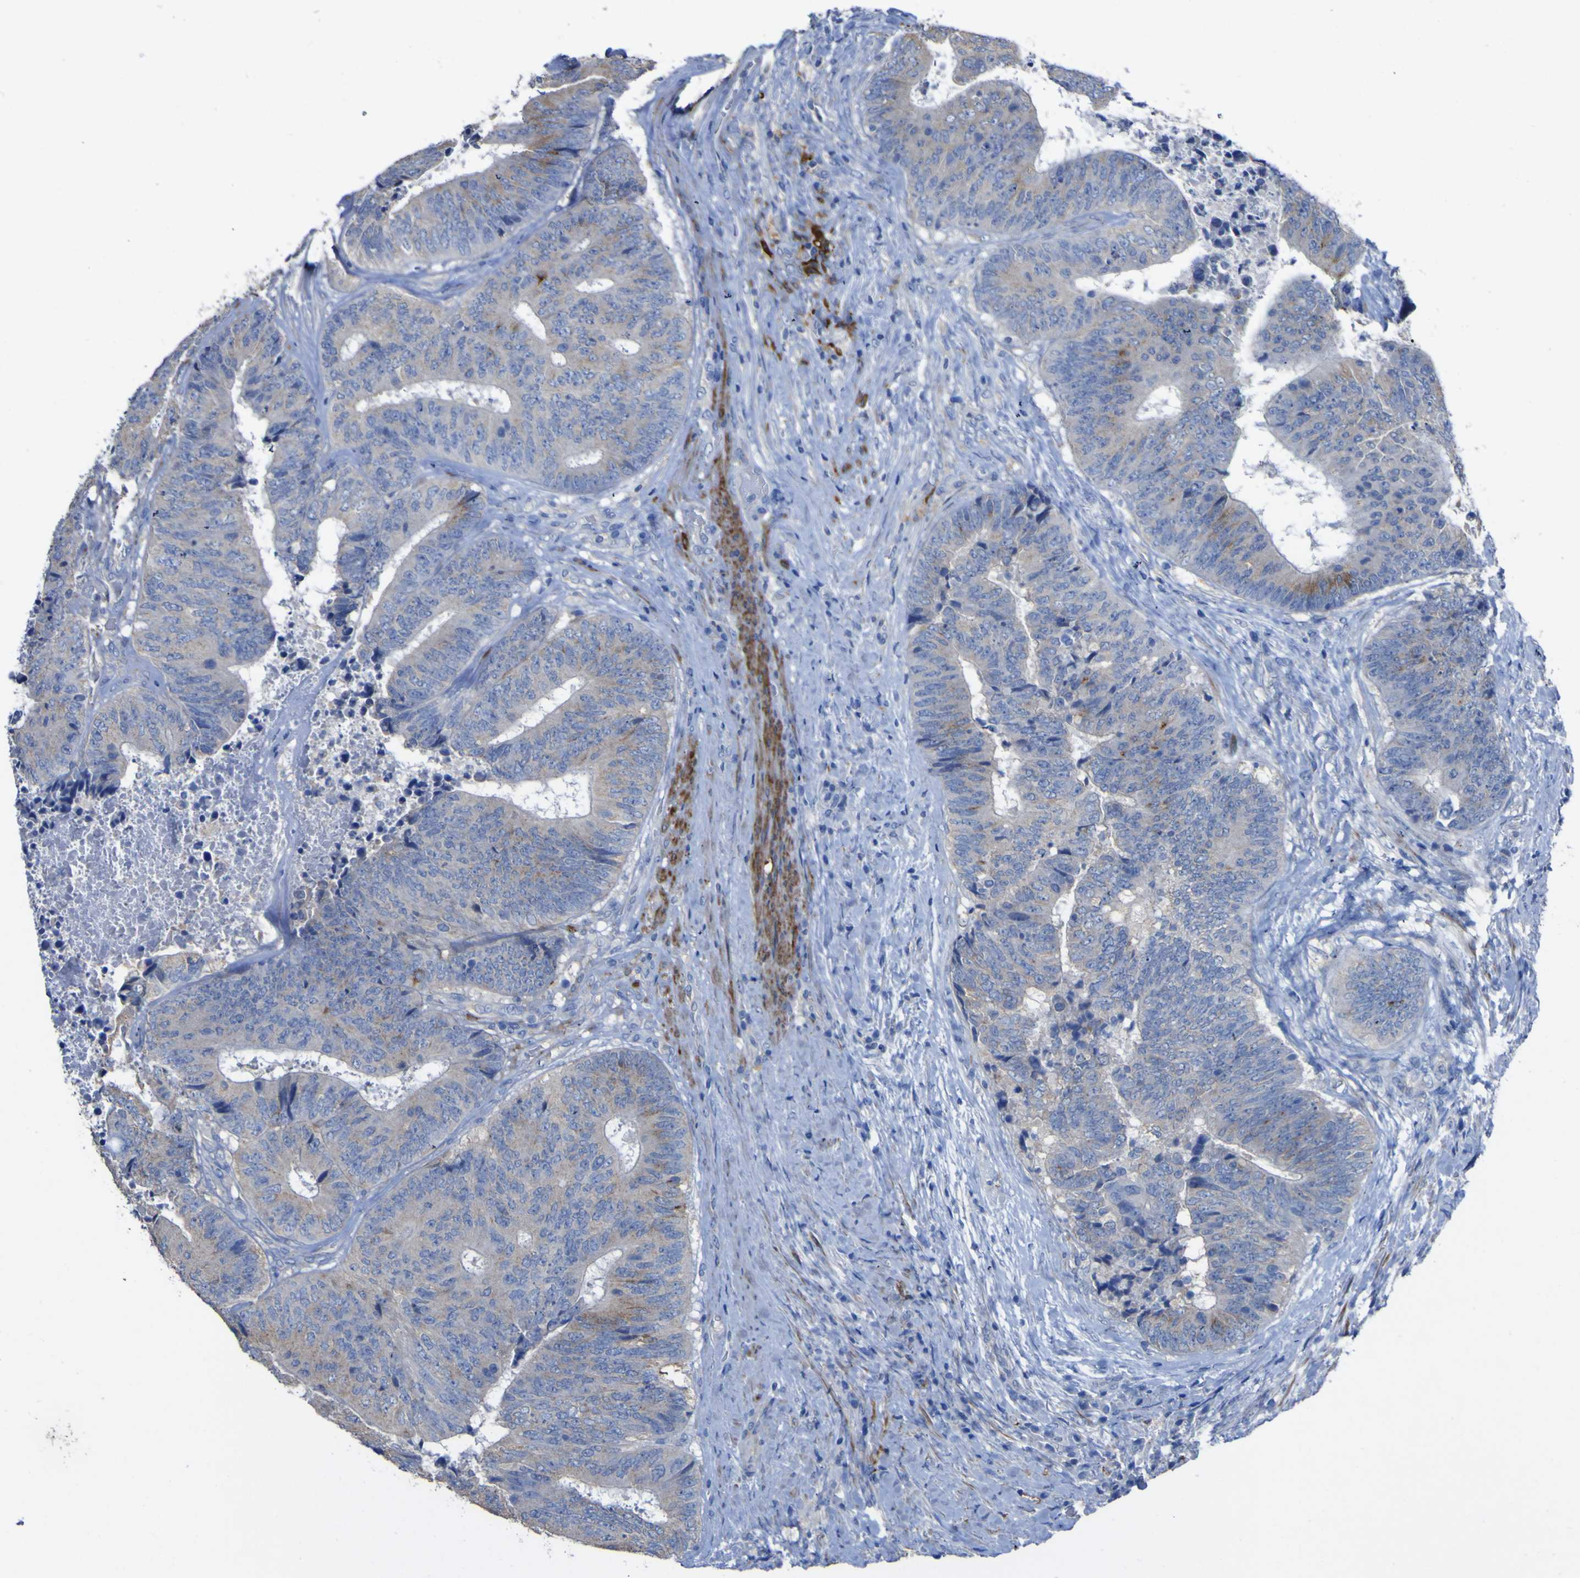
{"staining": {"intensity": "weak", "quantity": "<25%", "location": "cytoplasmic/membranous"}, "tissue": "colorectal cancer", "cell_type": "Tumor cells", "image_type": "cancer", "snomed": [{"axis": "morphology", "description": "Adenocarcinoma, NOS"}, {"axis": "topography", "description": "Rectum"}], "caption": "This is an immunohistochemistry (IHC) image of colorectal cancer (adenocarcinoma). There is no expression in tumor cells.", "gene": "AGO4", "patient": {"sex": "male", "age": 72}}